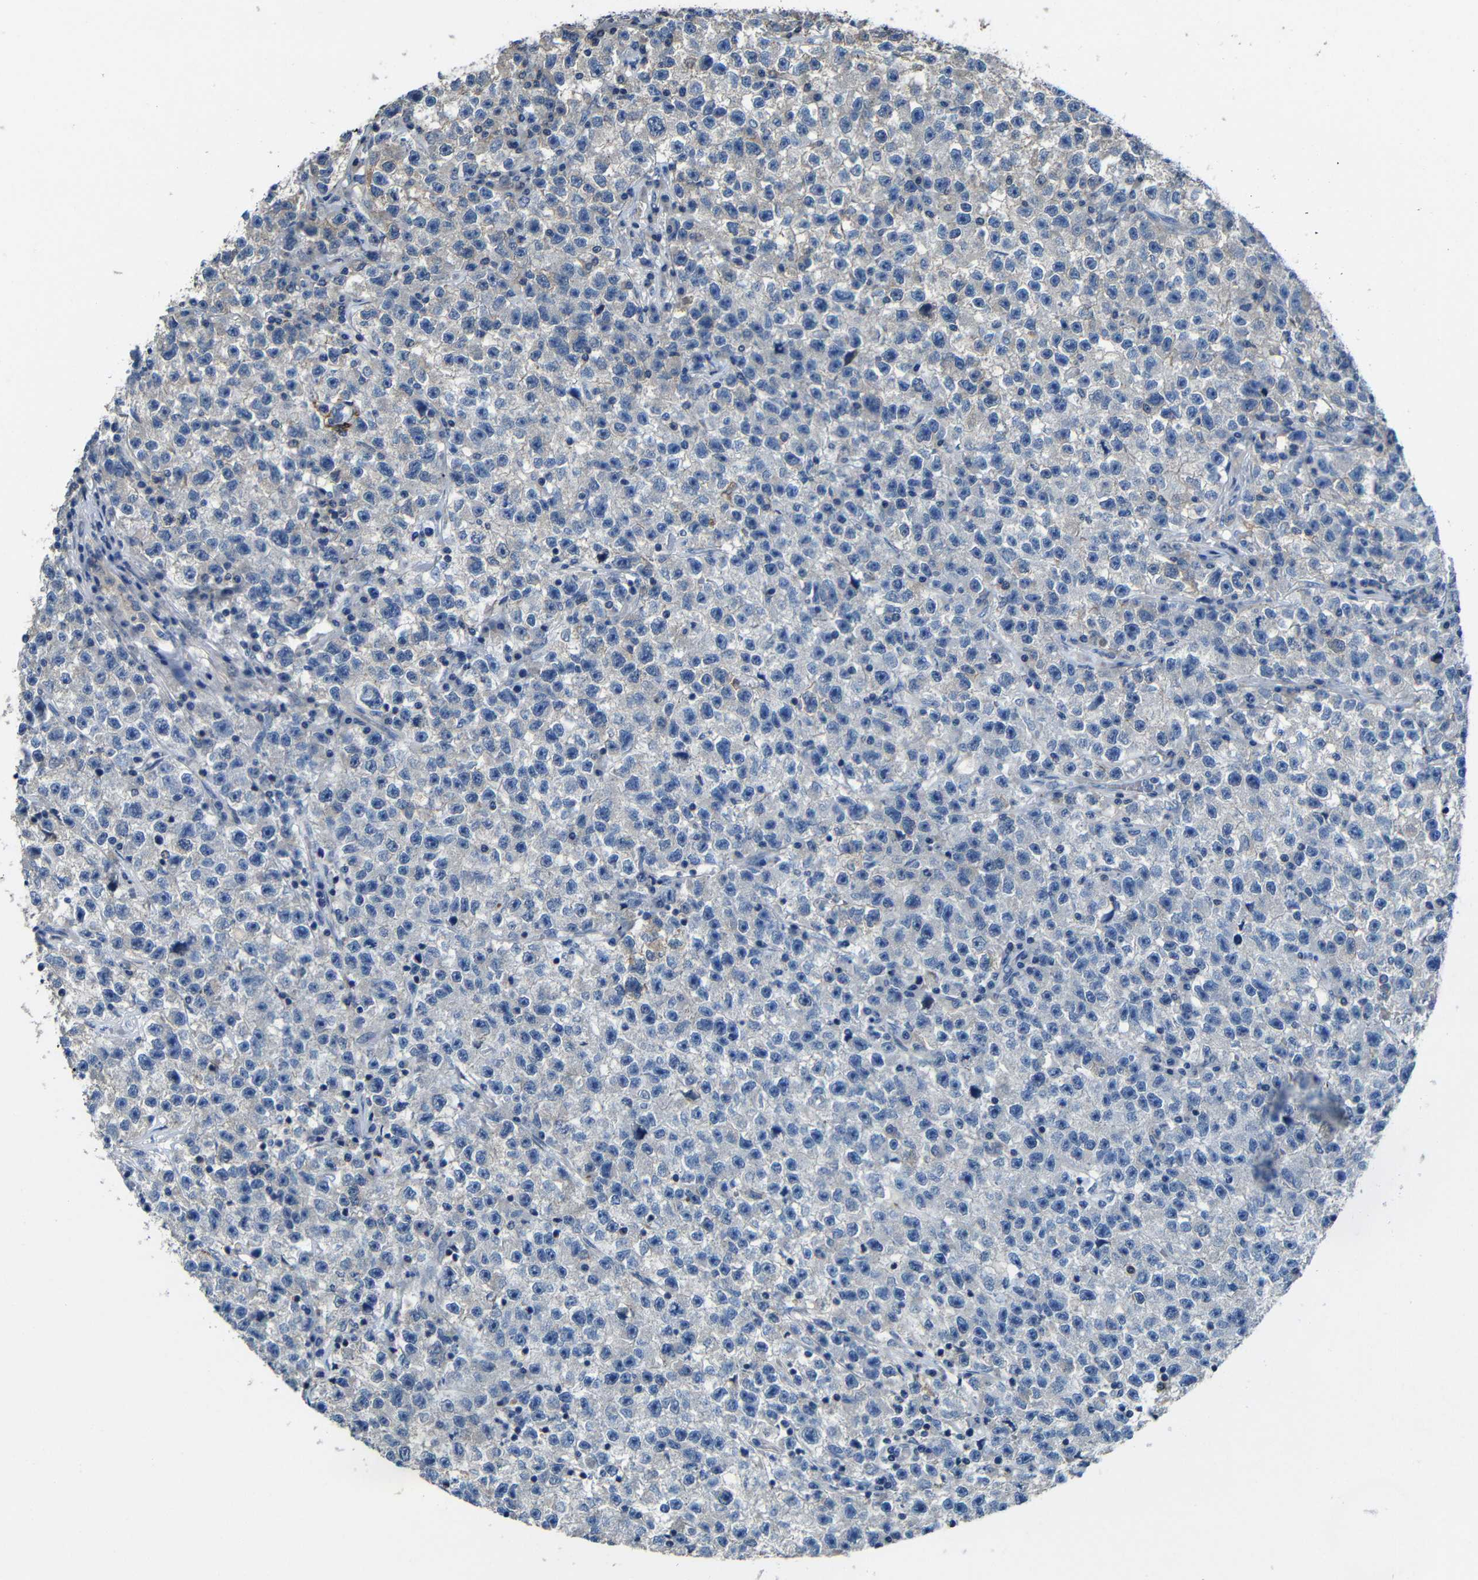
{"staining": {"intensity": "moderate", "quantity": "<25%", "location": "cytoplasmic/membranous"}, "tissue": "testis cancer", "cell_type": "Tumor cells", "image_type": "cancer", "snomed": [{"axis": "morphology", "description": "Seminoma, NOS"}, {"axis": "topography", "description": "Testis"}], "caption": "Testis cancer stained with a brown dye demonstrates moderate cytoplasmic/membranous positive staining in approximately <25% of tumor cells.", "gene": "GDI1", "patient": {"sex": "male", "age": 22}}